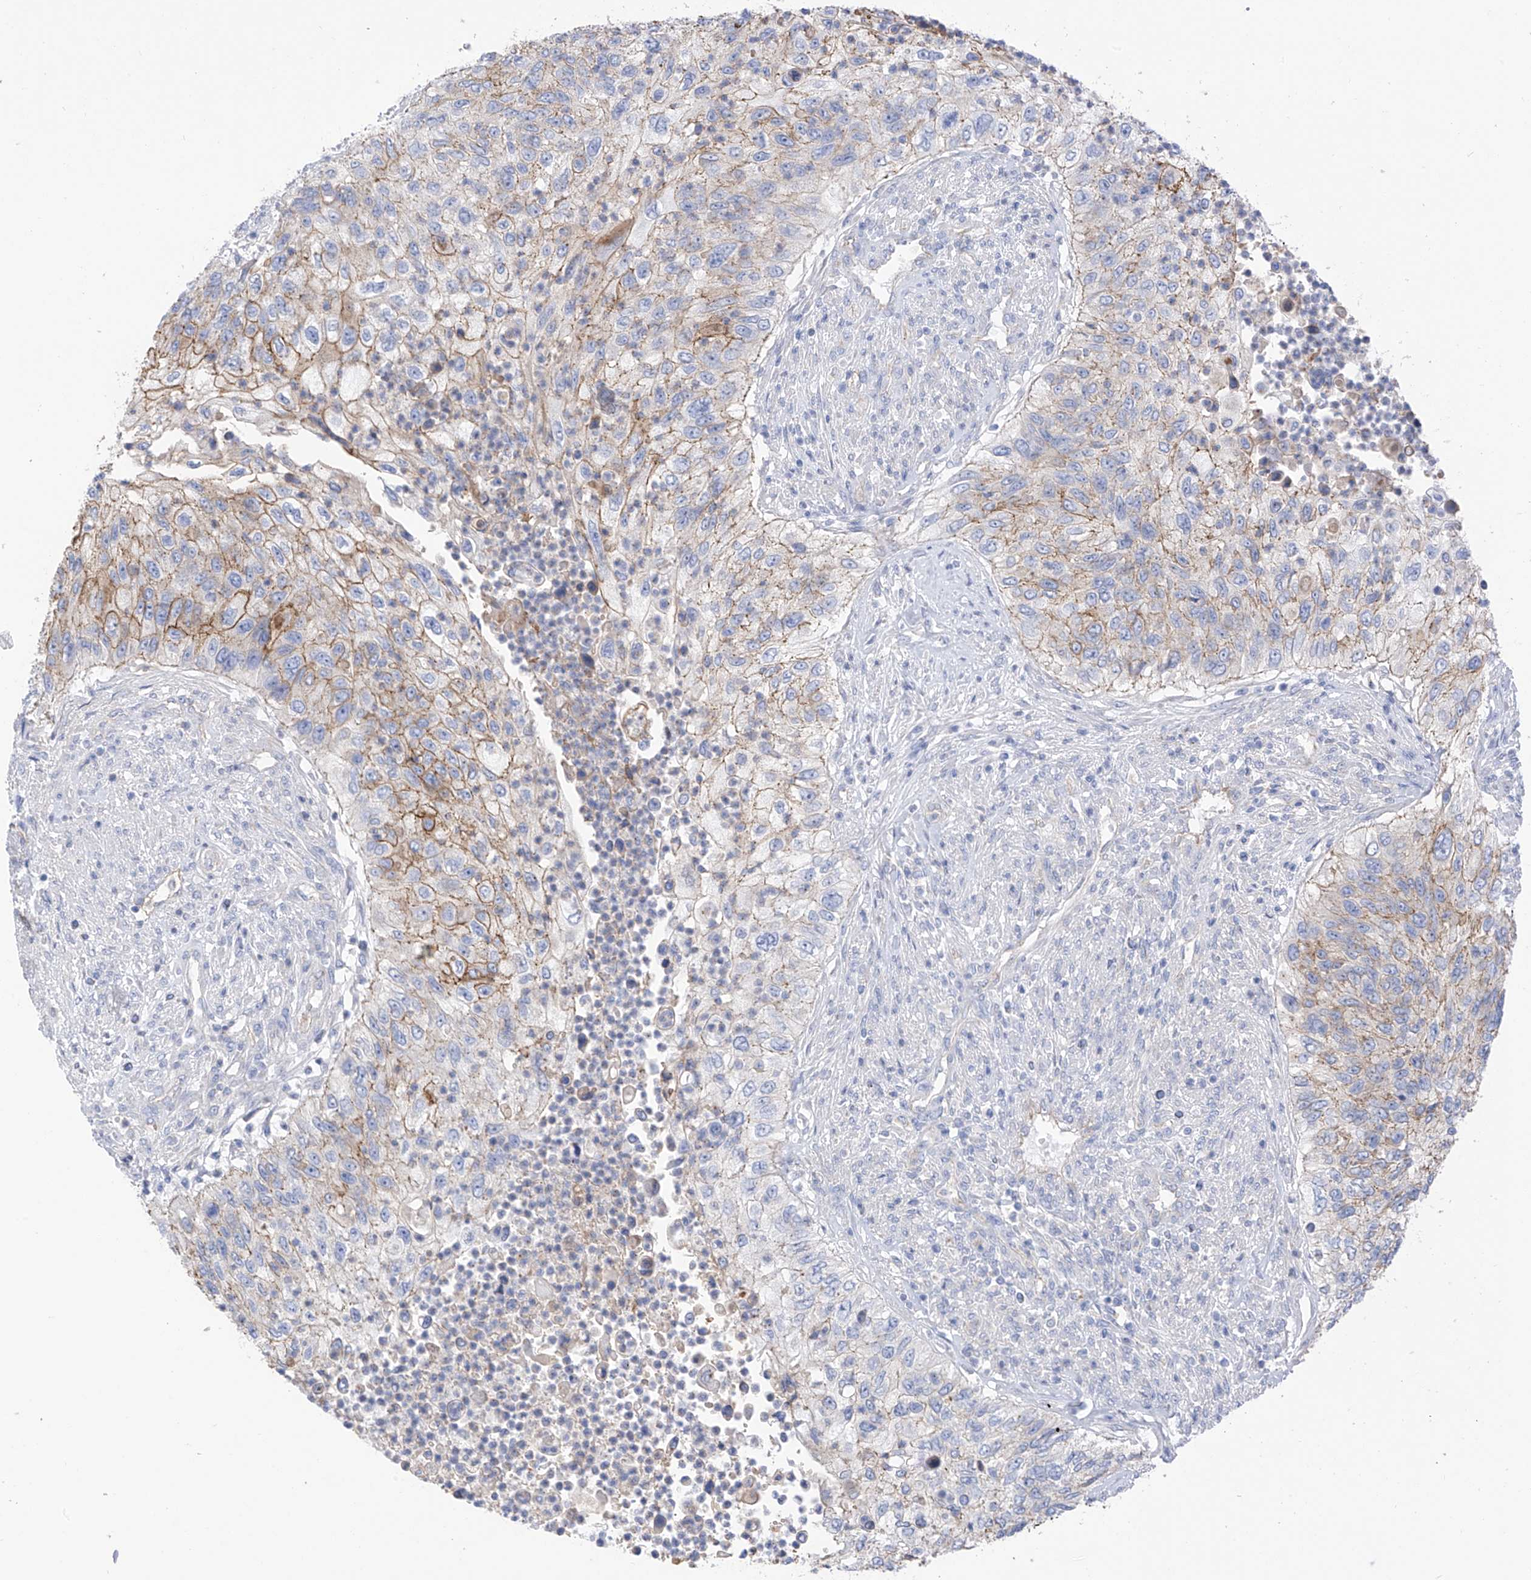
{"staining": {"intensity": "moderate", "quantity": "25%-75%", "location": "cytoplasmic/membranous"}, "tissue": "urothelial cancer", "cell_type": "Tumor cells", "image_type": "cancer", "snomed": [{"axis": "morphology", "description": "Urothelial carcinoma, High grade"}, {"axis": "topography", "description": "Urinary bladder"}], "caption": "Tumor cells reveal moderate cytoplasmic/membranous positivity in approximately 25%-75% of cells in urothelial cancer.", "gene": "ITGA9", "patient": {"sex": "female", "age": 60}}